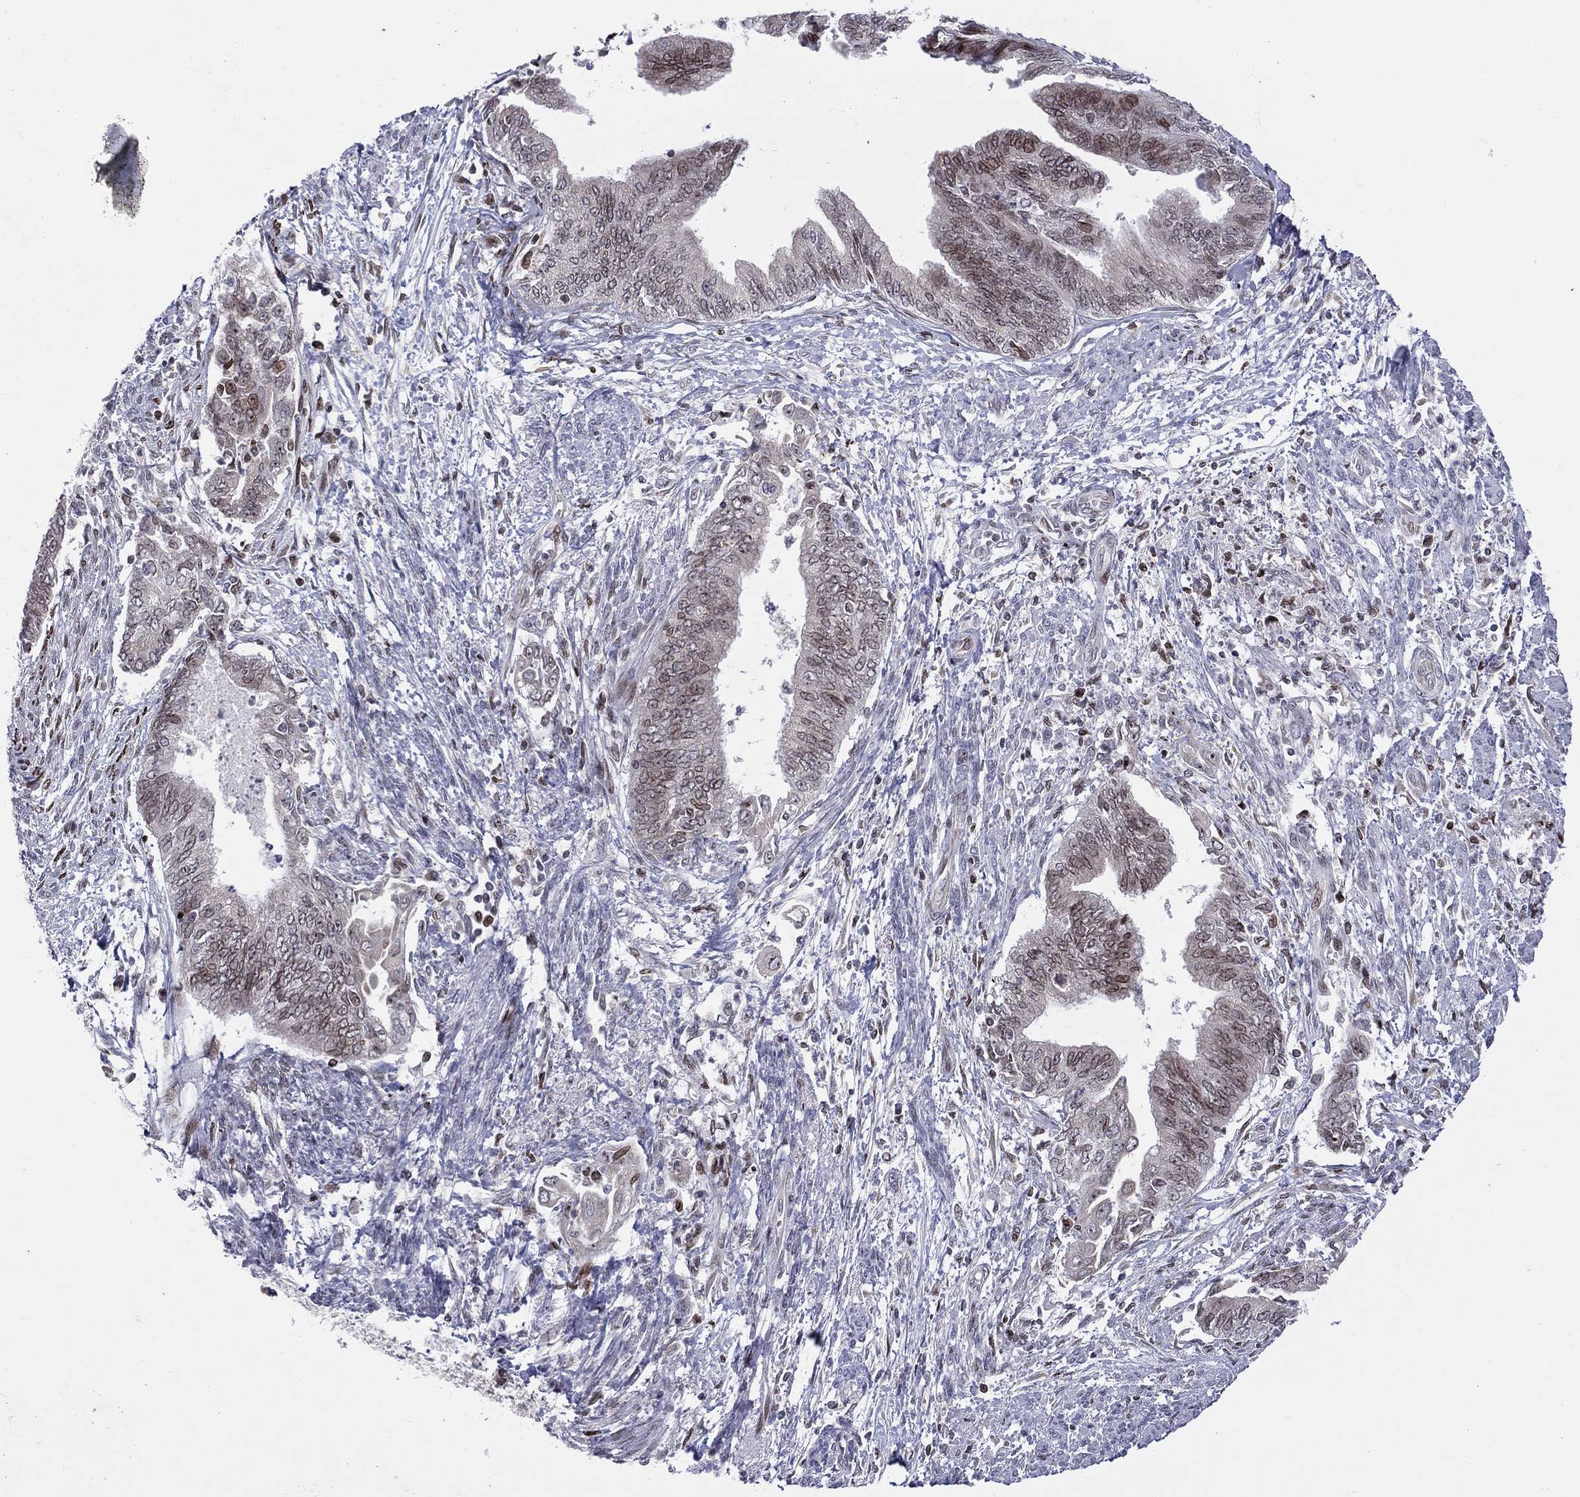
{"staining": {"intensity": "moderate", "quantity": "25%-75%", "location": "cytoplasmic/membranous,nuclear"}, "tissue": "endometrial cancer", "cell_type": "Tumor cells", "image_type": "cancer", "snomed": [{"axis": "morphology", "description": "Adenocarcinoma, NOS"}, {"axis": "topography", "description": "Endometrium"}], "caption": "Protein staining reveals moderate cytoplasmic/membranous and nuclear positivity in about 25%-75% of tumor cells in endometrial cancer. The protein is shown in brown color, while the nuclei are stained blue.", "gene": "DBF4B", "patient": {"sex": "female", "age": 65}}